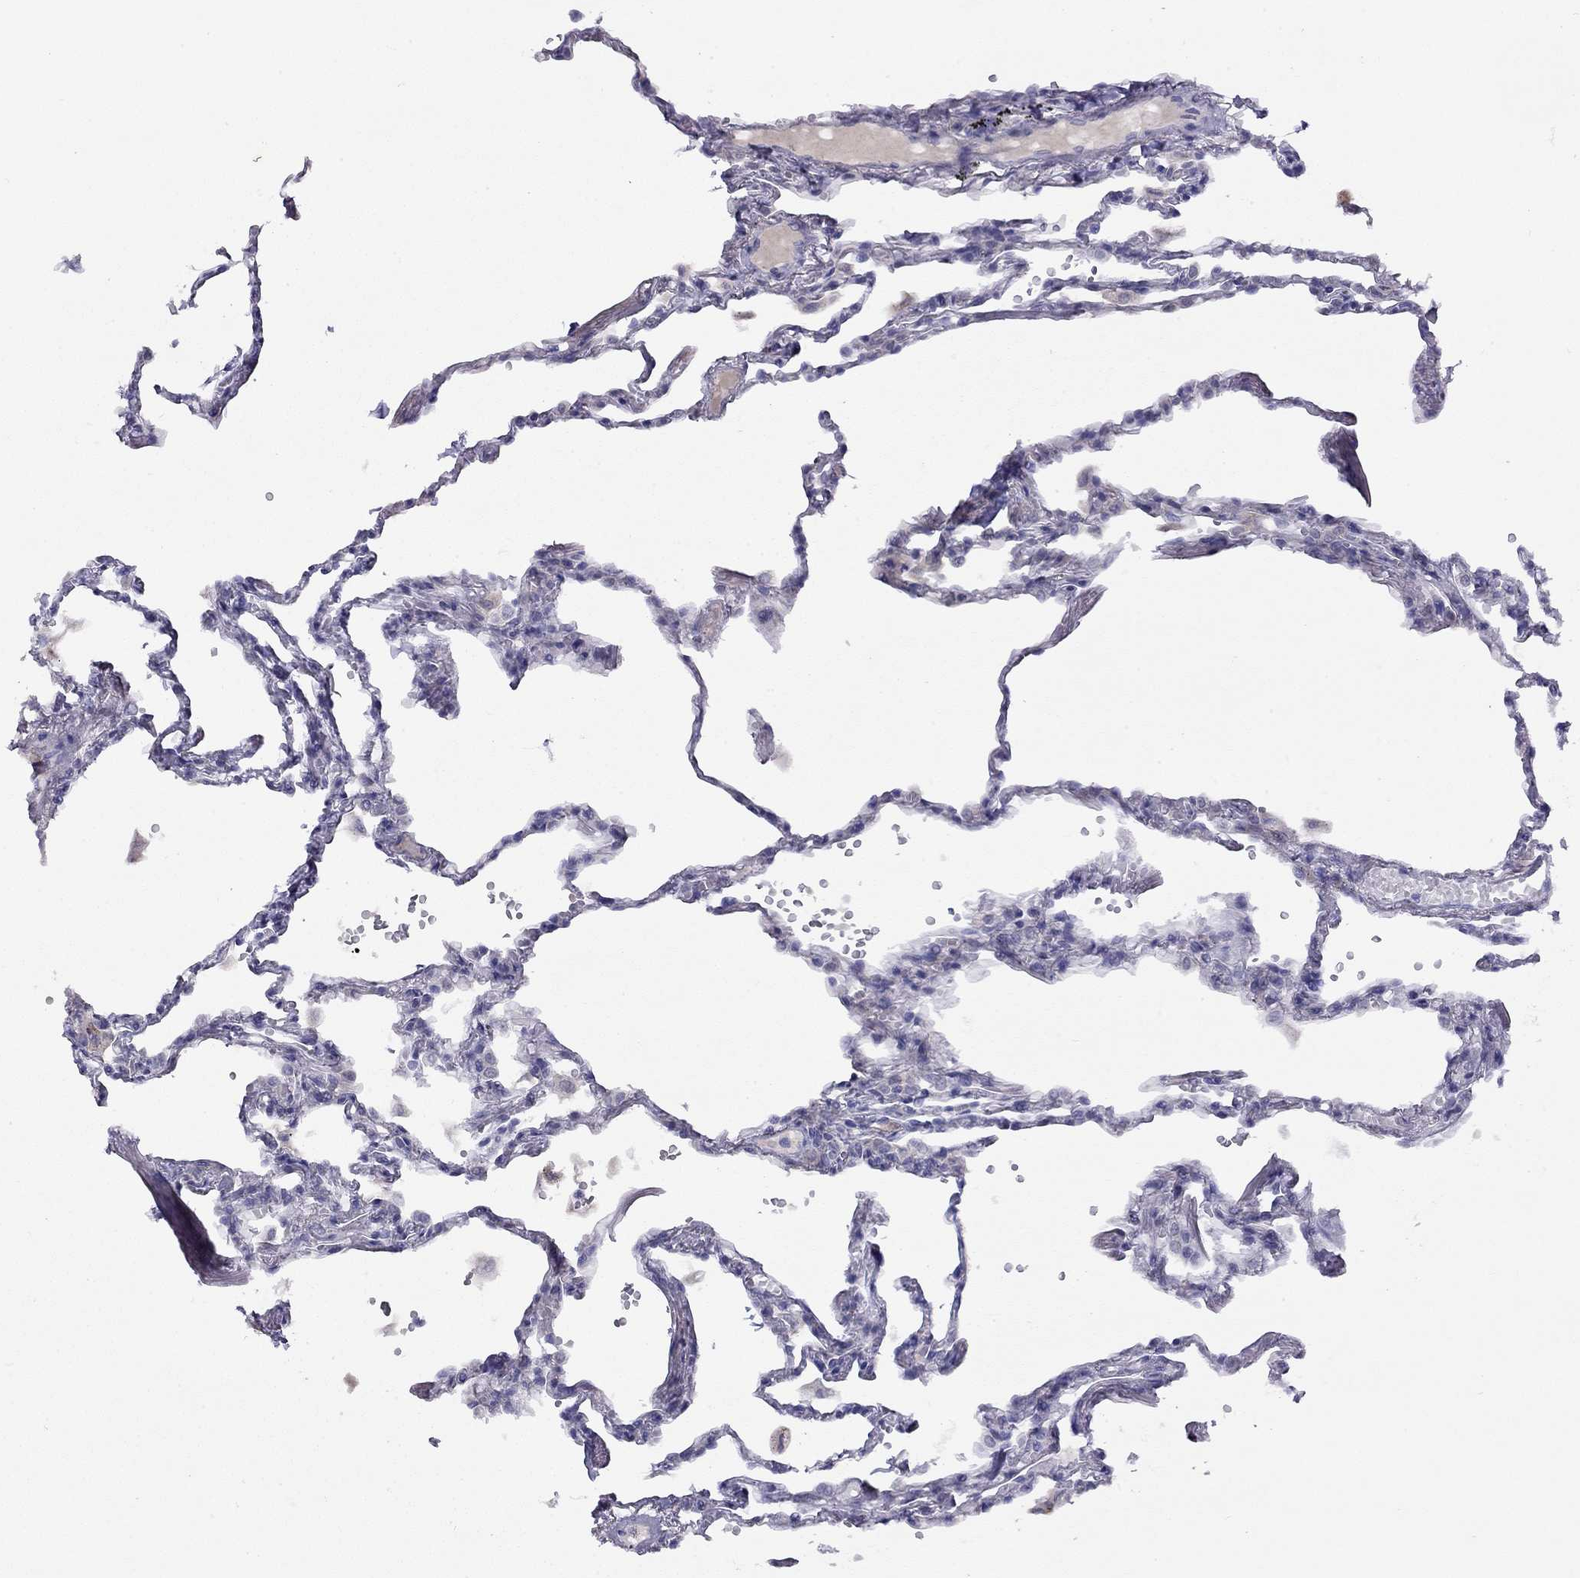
{"staining": {"intensity": "negative", "quantity": "none", "location": "none"}, "tissue": "lung", "cell_type": "Alveolar cells", "image_type": "normal", "snomed": [{"axis": "morphology", "description": "Normal tissue, NOS"}, {"axis": "topography", "description": "Lung"}], "caption": "Immunohistochemistry micrograph of normal lung stained for a protein (brown), which exhibits no positivity in alveolar cells. Brightfield microscopy of IHC stained with DAB (3,3'-diaminobenzidine) (brown) and hematoxylin (blue), captured at high magnification.", "gene": "CPNE4", "patient": {"sex": "male", "age": 78}}